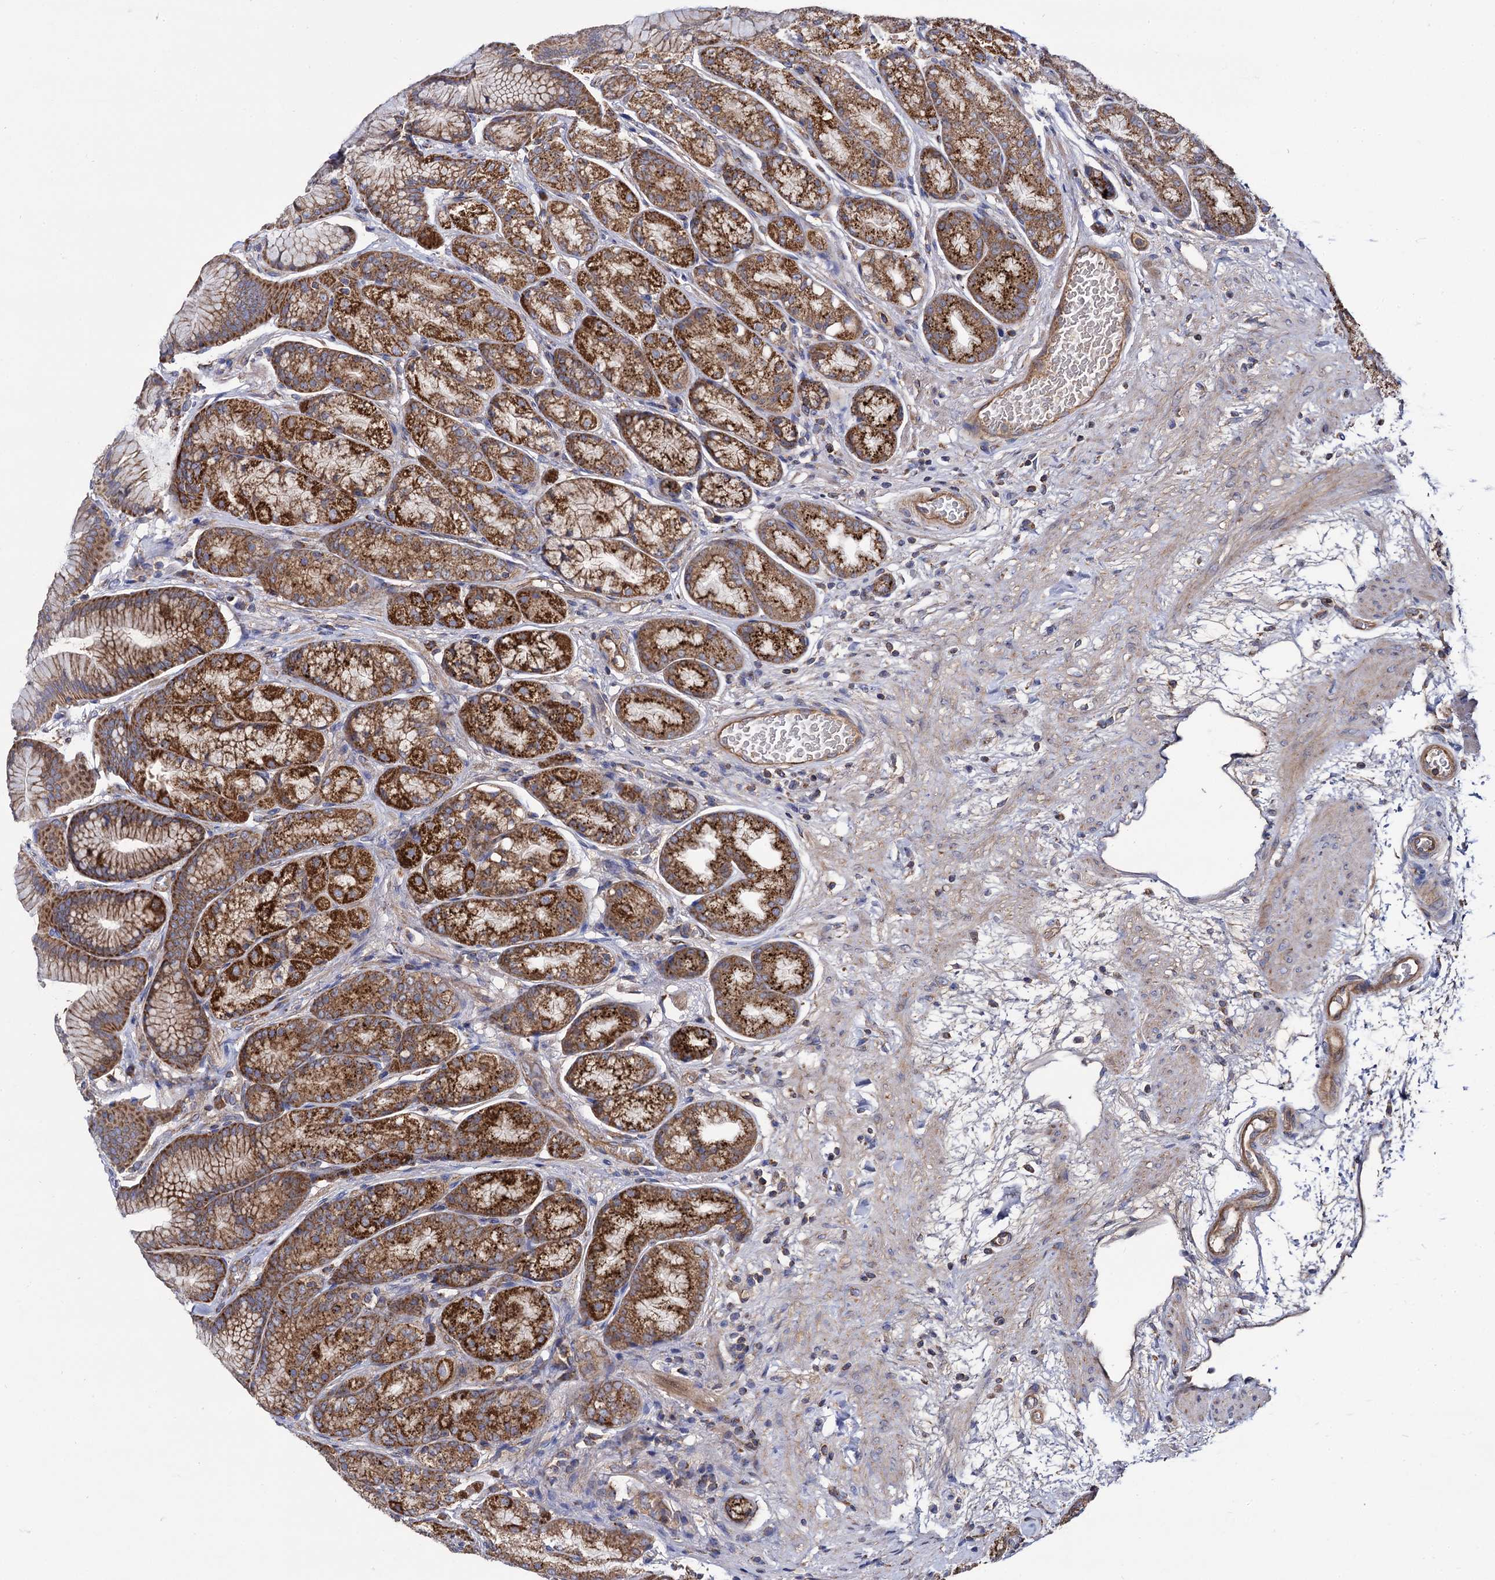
{"staining": {"intensity": "strong", "quantity": ">75%", "location": "cytoplasmic/membranous"}, "tissue": "stomach", "cell_type": "Glandular cells", "image_type": "normal", "snomed": [{"axis": "morphology", "description": "Normal tissue, NOS"}, {"axis": "morphology", "description": "Adenocarcinoma, NOS"}, {"axis": "morphology", "description": "Adenocarcinoma, High grade"}, {"axis": "topography", "description": "Stomach, upper"}, {"axis": "topography", "description": "Stomach"}], "caption": "This micrograph reveals IHC staining of unremarkable human stomach, with high strong cytoplasmic/membranous expression in approximately >75% of glandular cells.", "gene": "IQCH", "patient": {"sex": "female", "age": 65}}